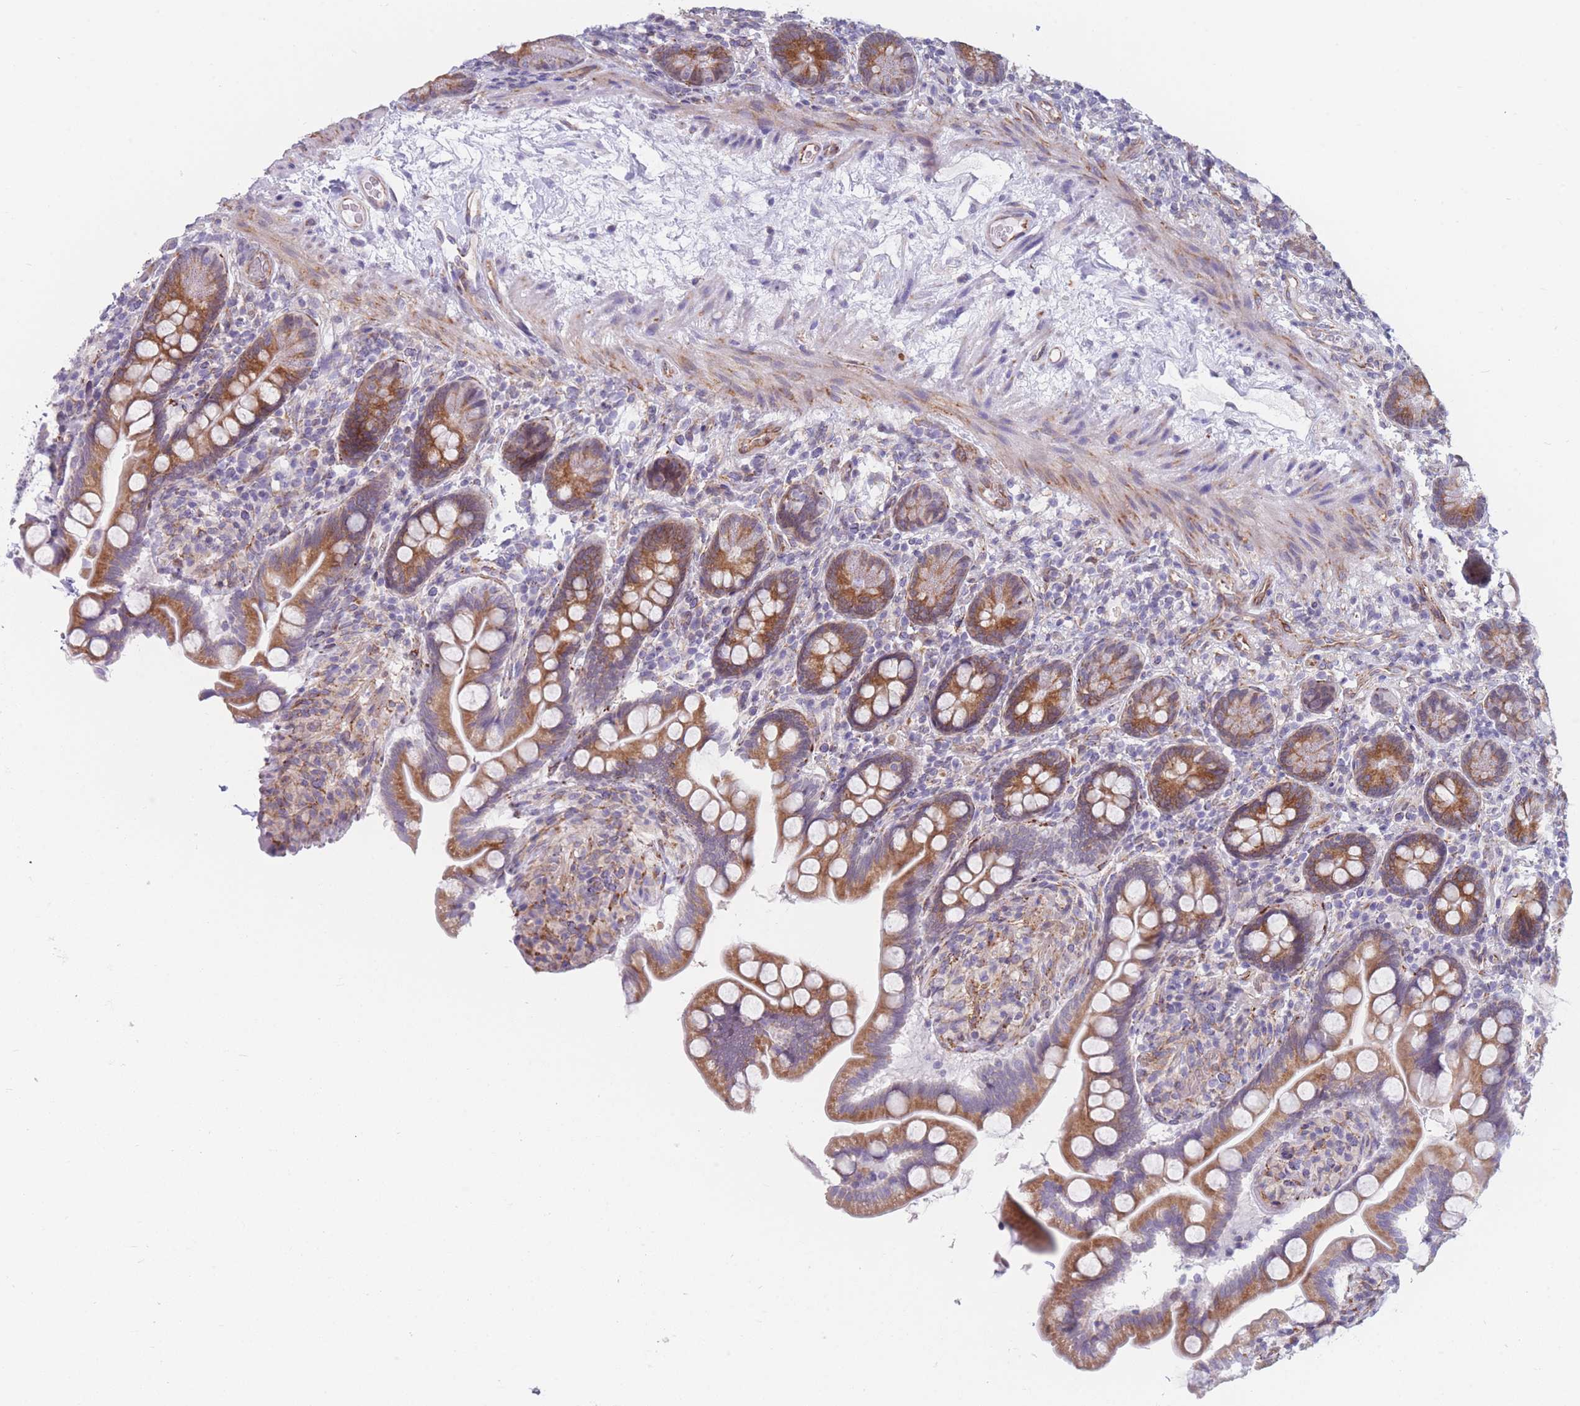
{"staining": {"intensity": "moderate", "quantity": ">75%", "location": "cytoplasmic/membranous"}, "tissue": "small intestine", "cell_type": "Glandular cells", "image_type": "normal", "snomed": [{"axis": "morphology", "description": "Normal tissue, NOS"}, {"axis": "topography", "description": "Small intestine"}], "caption": "Small intestine stained with immunohistochemistry exhibits moderate cytoplasmic/membranous expression in approximately >75% of glandular cells.", "gene": "AK9", "patient": {"sex": "female", "age": 64}}